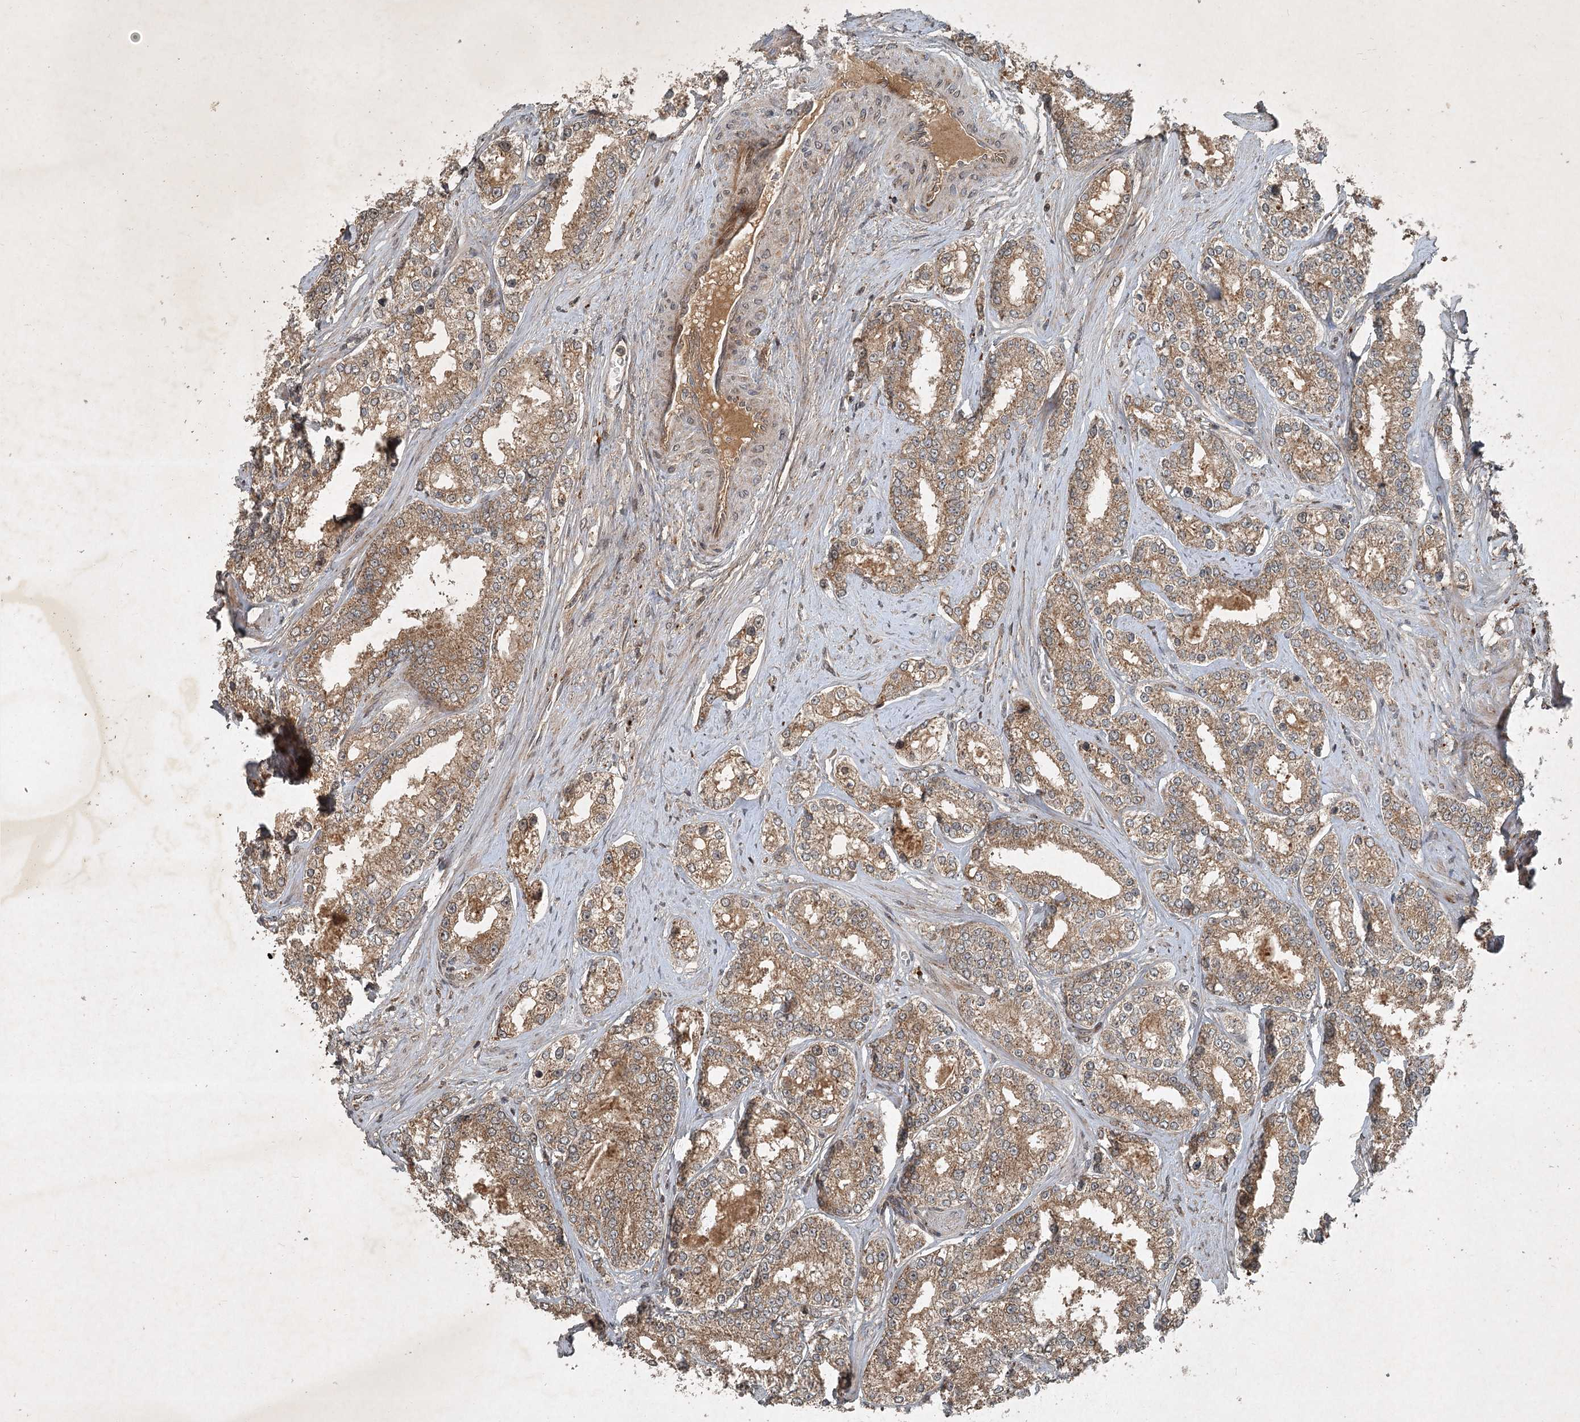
{"staining": {"intensity": "moderate", "quantity": ">75%", "location": "cytoplasmic/membranous"}, "tissue": "prostate cancer", "cell_type": "Tumor cells", "image_type": "cancer", "snomed": [{"axis": "morphology", "description": "Normal tissue, NOS"}, {"axis": "morphology", "description": "Adenocarcinoma, High grade"}, {"axis": "topography", "description": "Prostate"}], "caption": "Immunohistochemical staining of human prostate cancer shows medium levels of moderate cytoplasmic/membranous positivity in about >75% of tumor cells.", "gene": "UNC93A", "patient": {"sex": "male", "age": 83}}